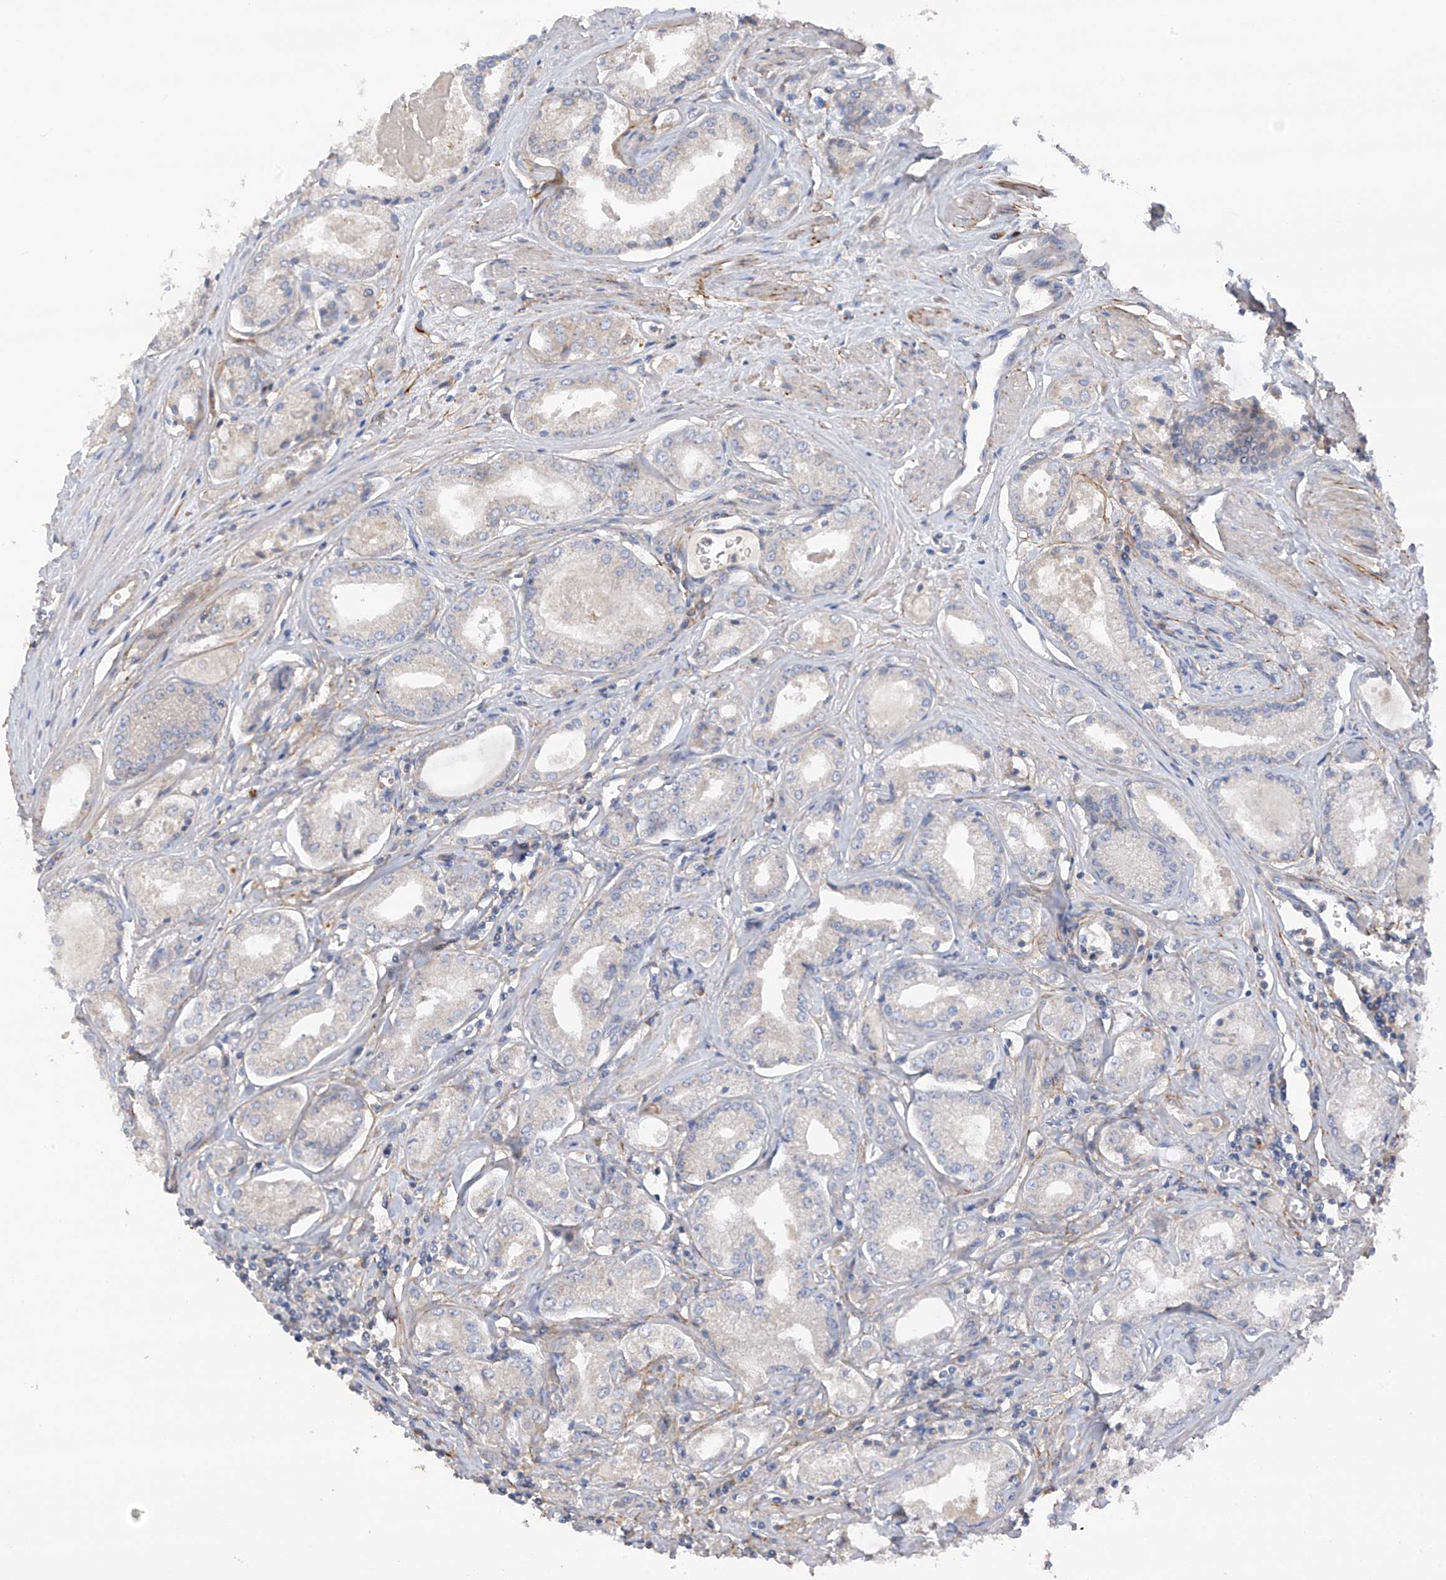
{"staining": {"intensity": "negative", "quantity": "none", "location": "none"}, "tissue": "prostate cancer", "cell_type": "Tumor cells", "image_type": "cancer", "snomed": [{"axis": "morphology", "description": "Adenocarcinoma, Low grade"}, {"axis": "topography", "description": "Prostate"}], "caption": "Photomicrograph shows no significant protein expression in tumor cells of low-grade adenocarcinoma (prostate). (DAB (3,3'-diaminobenzidine) immunohistochemistry (IHC), high magnification).", "gene": "GALNTL6", "patient": {"sex": "male", "age": 60}}